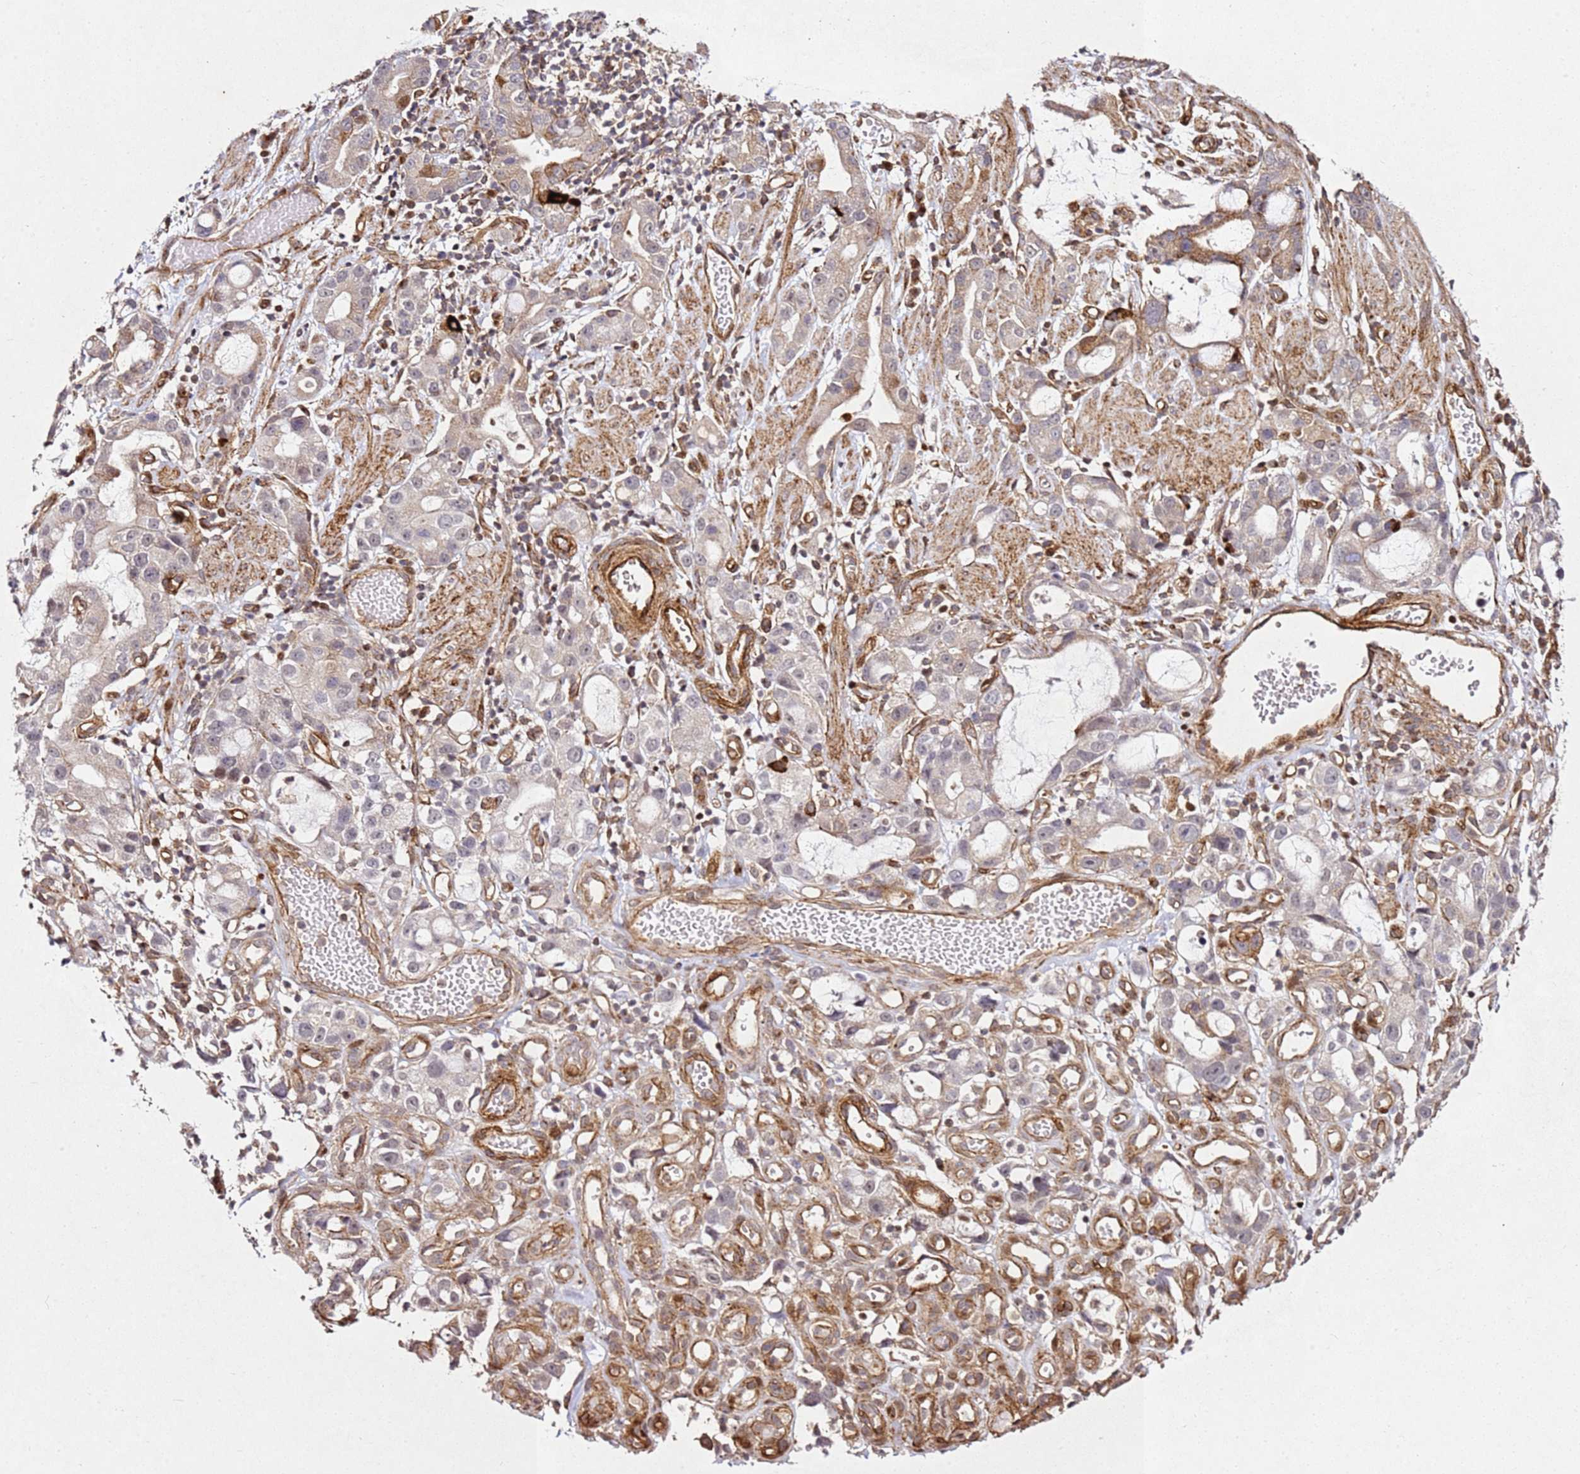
{"staining": {"intensity": "moderate", "quantity": "25%-75%", "location": "cytoplasmic/membranous"}, "tissue": "stomach cancer", "cell_type": "Tumor cells", "image_type": "cancer", "snomed": [{"axis": "morphology", "description": "Adenocarcinoma, NOS"}, {"axis": "topography", "description": "Stomach"}], "caption": "Moderate cytoplasmic/membranous protein staining is present in approximately 25%-75% of tumor cells in adenocarcinoma (stomach).", "gene": "ZNF296", "patient": {"sex": "male", "age": 55}}